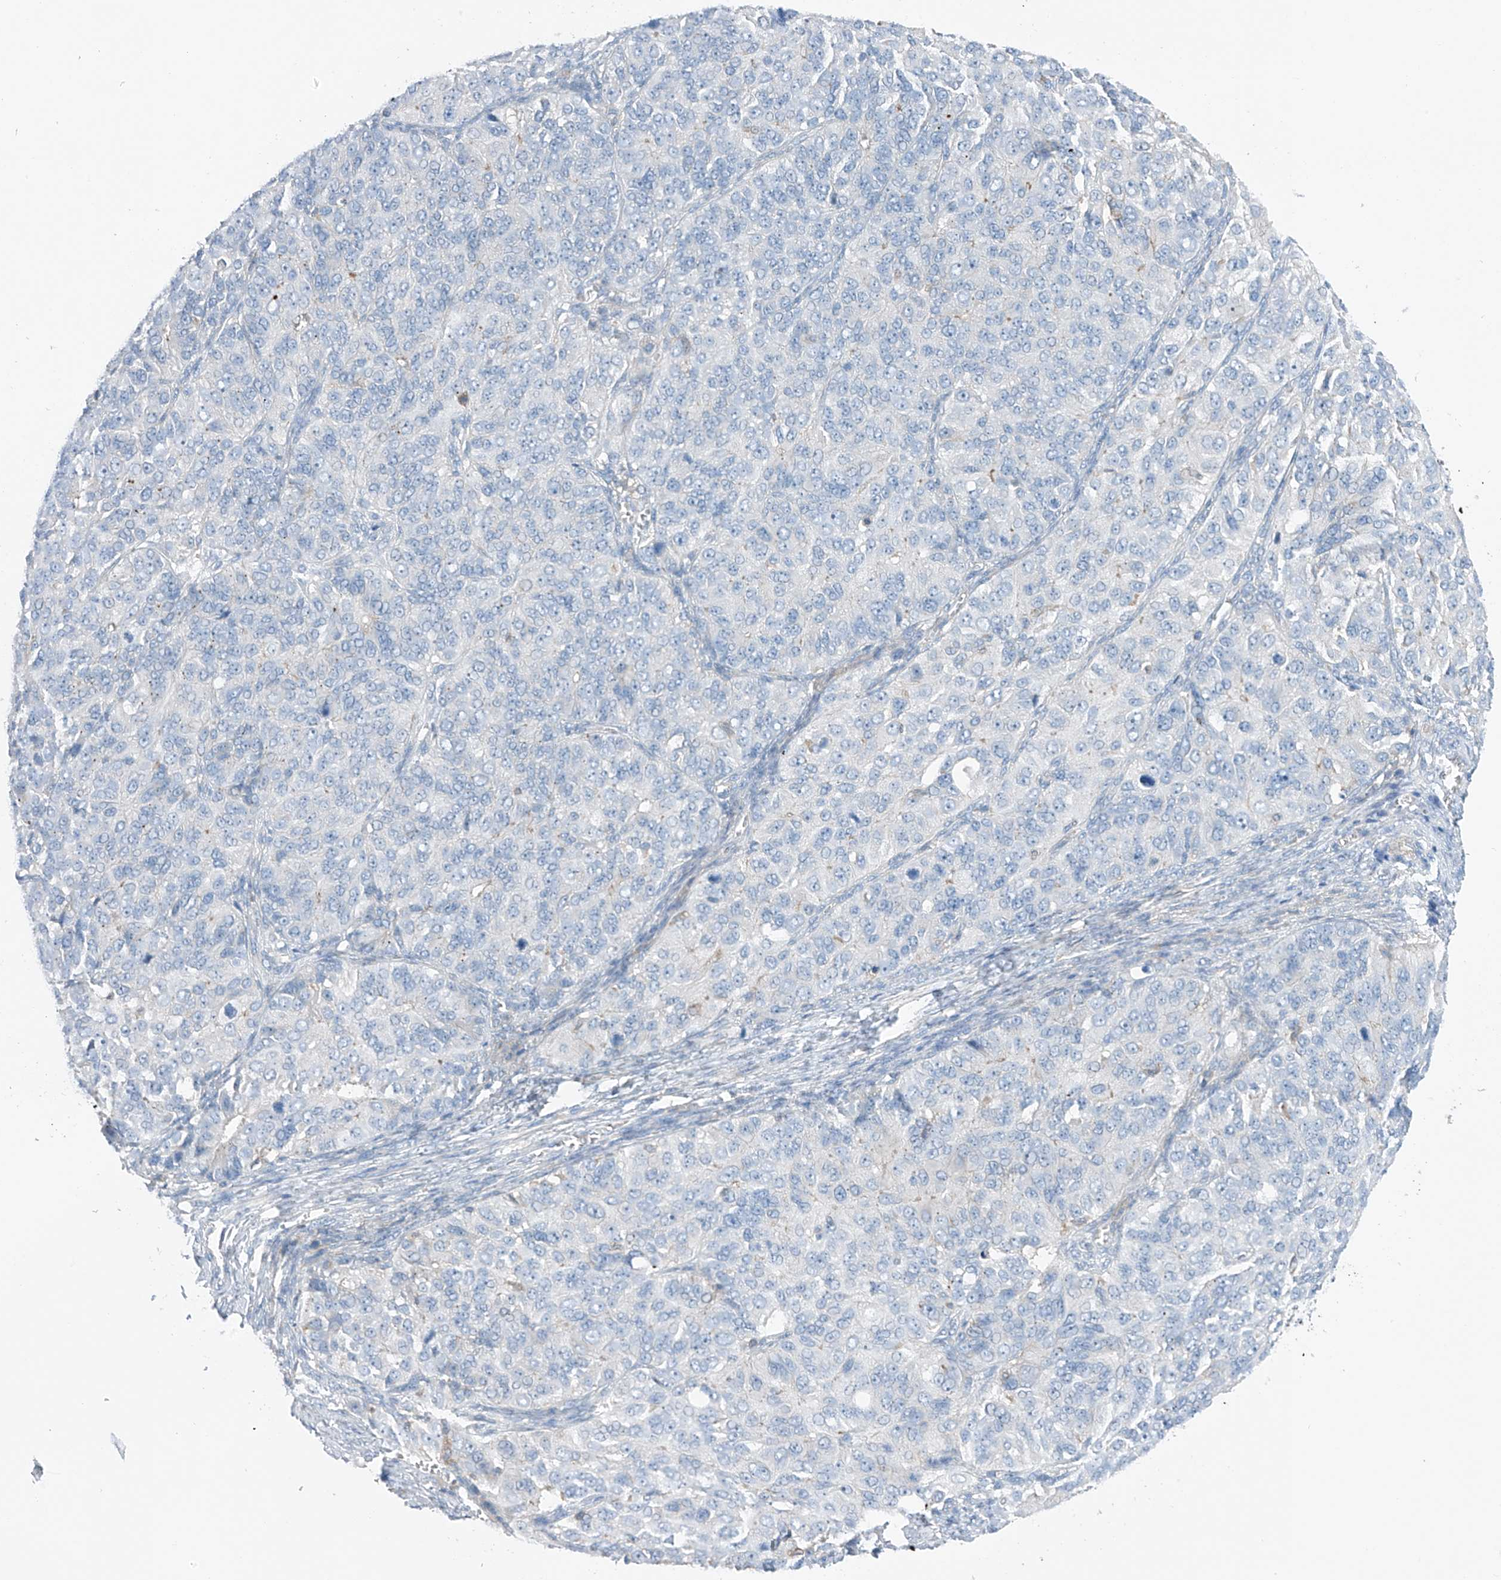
{"staining": {"intensity": "negative", "quantity": "none", "location": "none"}, "tissue": "ovarian cancer", "cell_type": "Tumor cells", "image_type": "cancer", "snomed": [{"axis": "morphology", "description": "Carcinoma, endometroid"}, {"axis": "topography", "description": "Ovary"}], "caption": "High magnification brightfield microscopy of ovarian cancer stained with DAB (brown) and counterstained with hematoxylin (blue): tumor cells show no significant positivity.", "gene": "NALCN", "patient": {"sex": "female", "age": 51}}